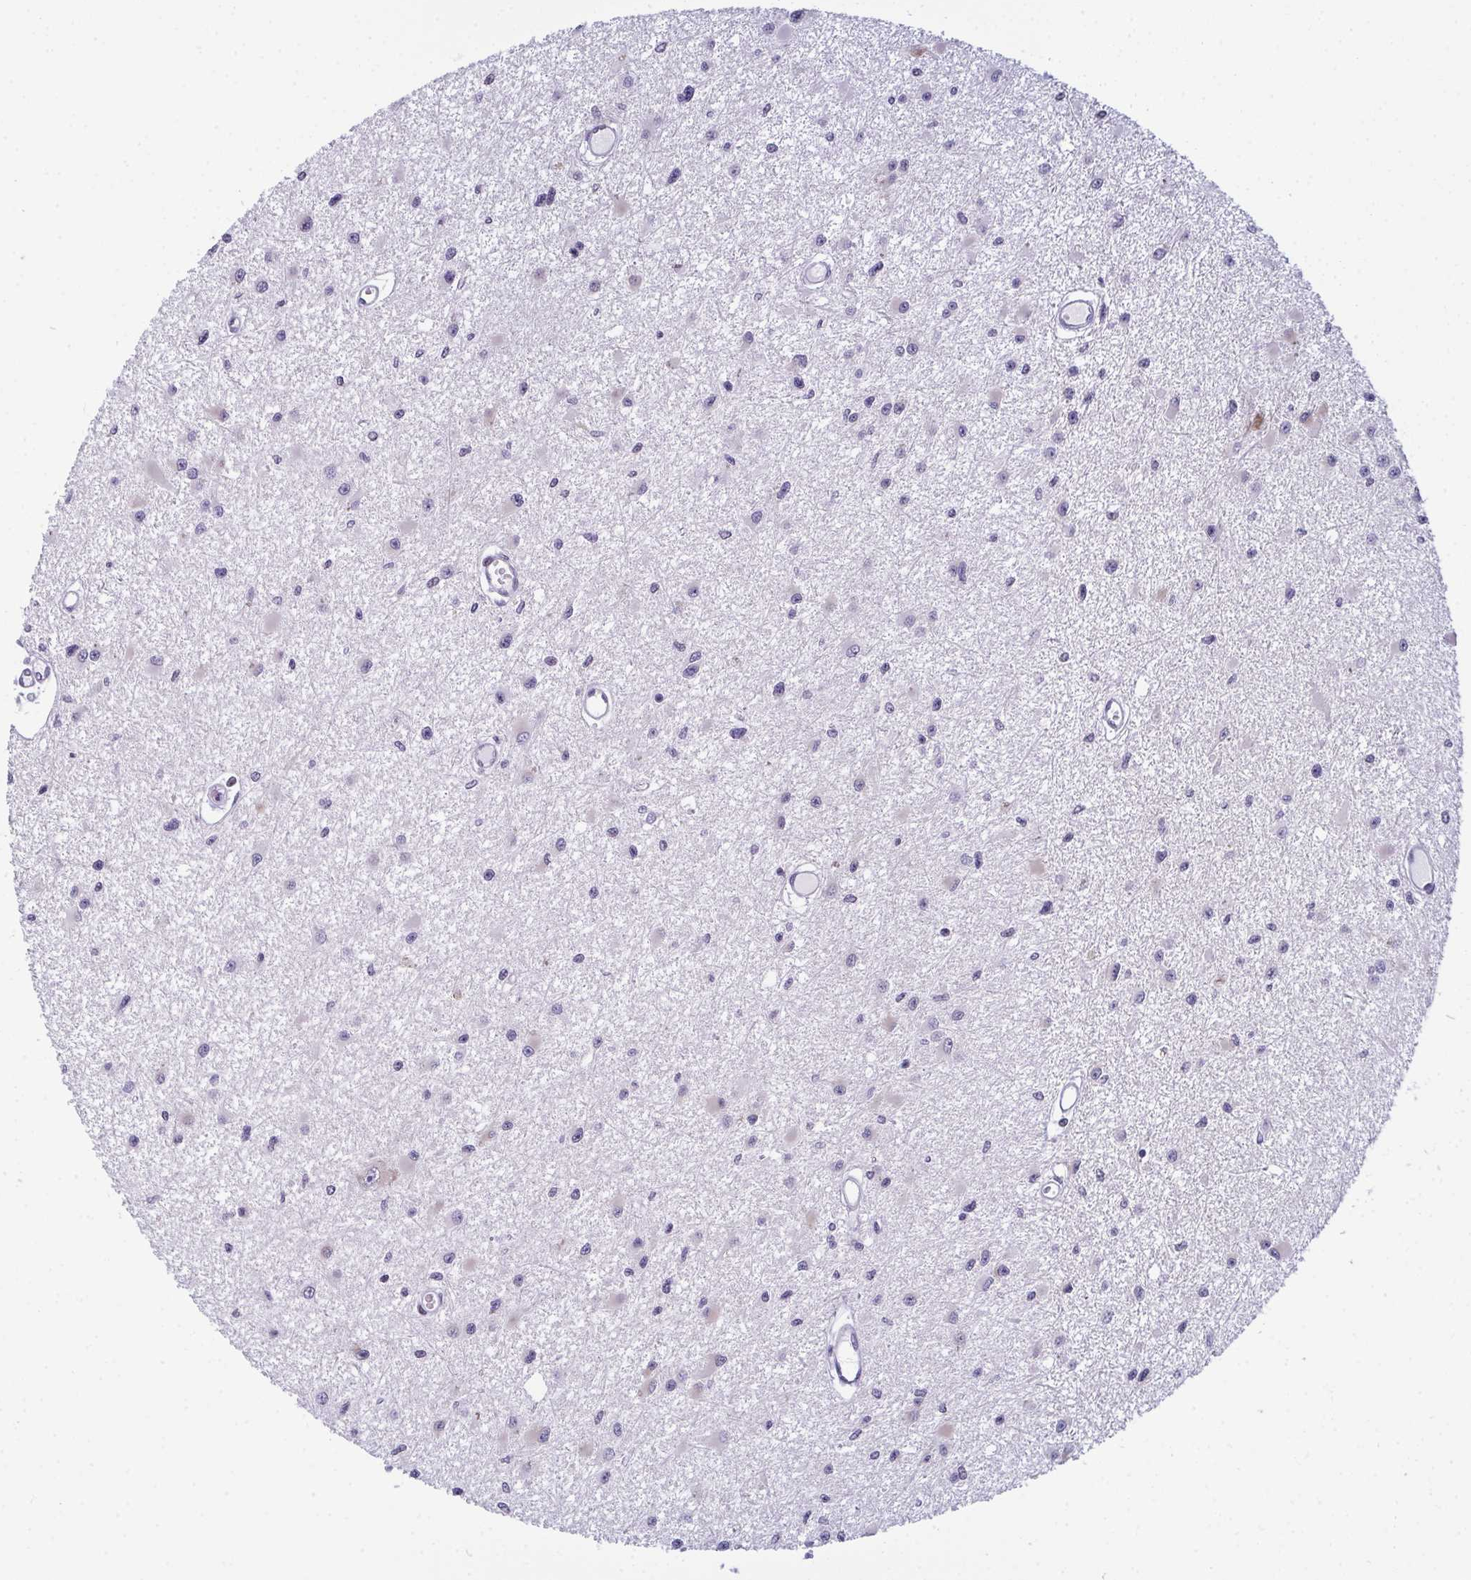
{"staining": {"intensity": "negative", "quantity": "none", "location": "none"}, "tissue": "glioma", "cell_type": "Tumor cells", "image_type": "cancer", "snomed": [{"axis": "morphology", "description": "Glioma, malignant, High grade"}, {"axis": "topography", "description": "Brain"}], "caption": "The histopathology image displays no staining of tumor cells in glioma.", "gene": "RBM7", "patient": {"sex": "male", "age": 54}}